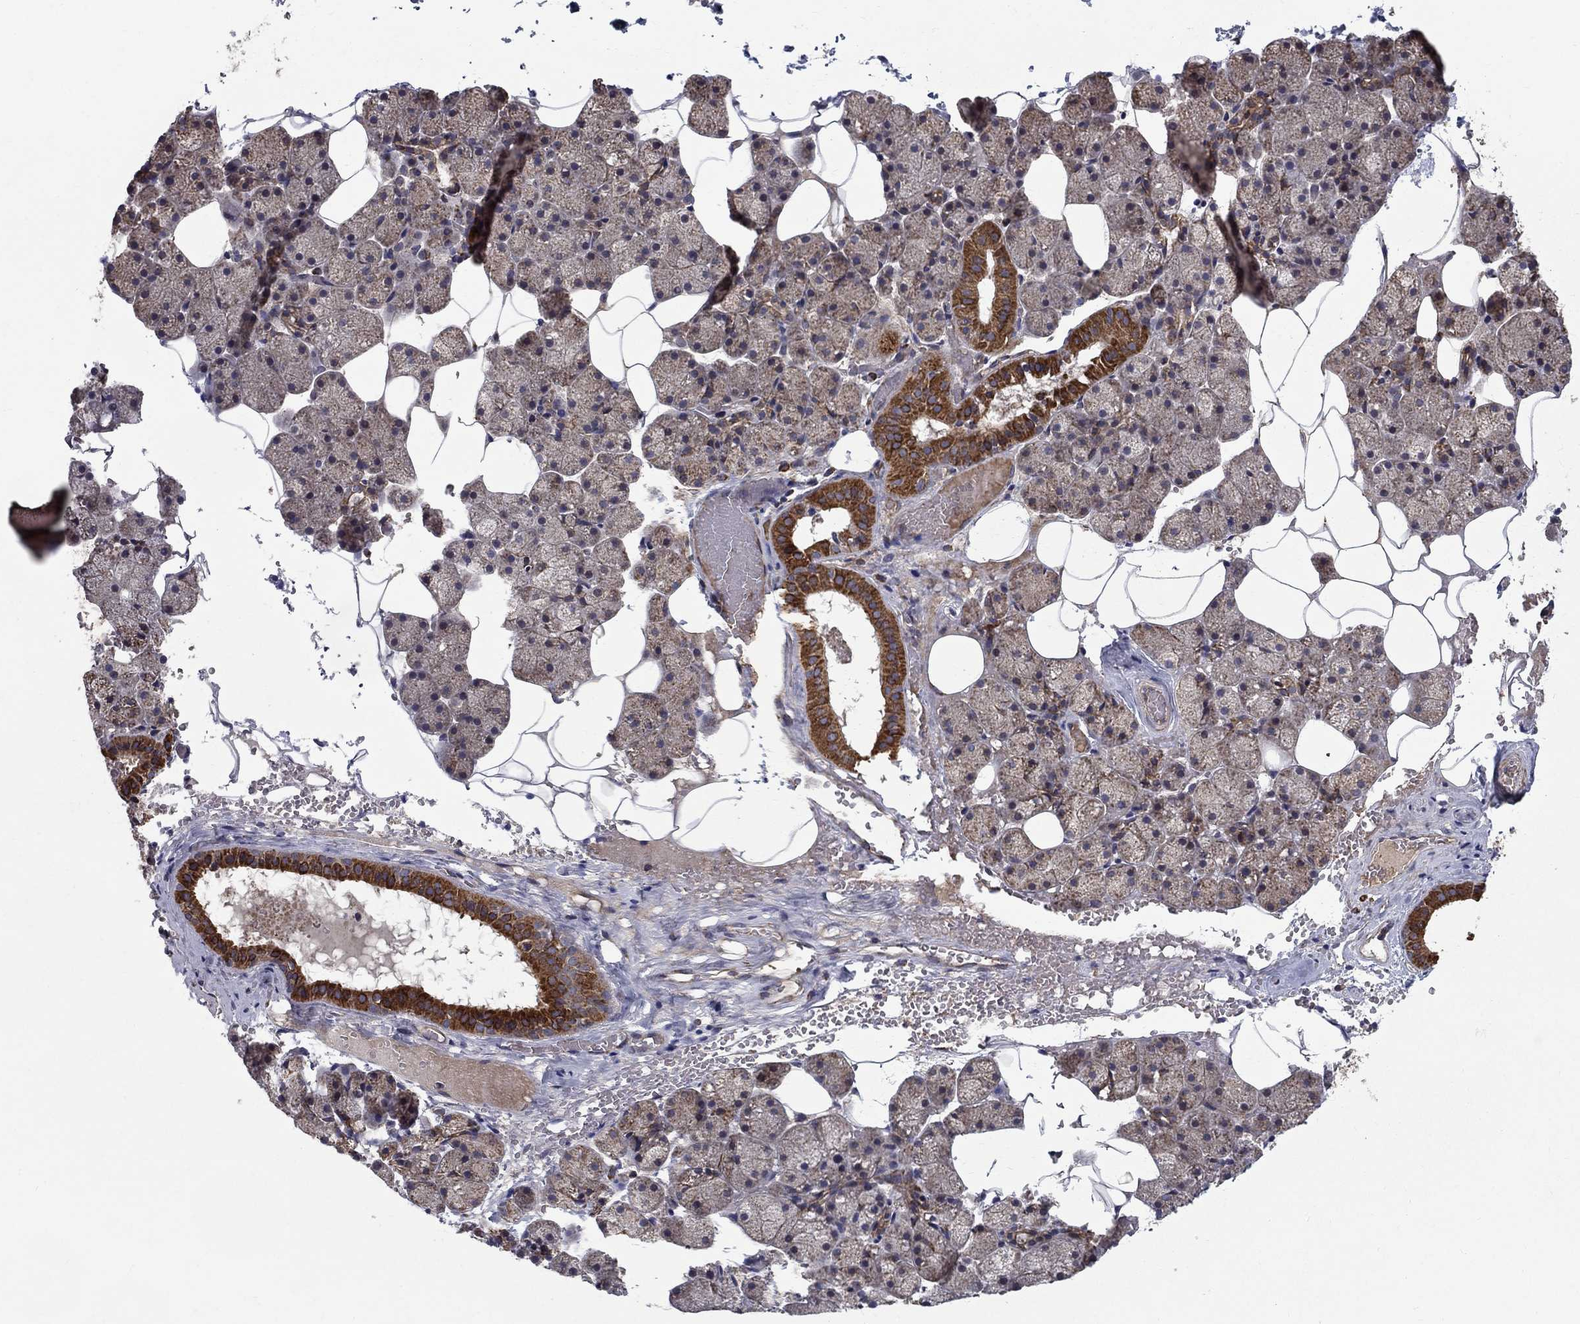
{"staining": {"intensity": "strong", "quantity": "25%-75%", "location": "cytoplasmic/membranous"}, "tissue": "salivary gland", "cell_type": "Glandular cells", "image_type": "normal", "snomed": [{"axis": "morphology", "description": "Normal tissue, NOS"}, {"axis": "topography", "description": "Salivary gland"}], "caption": "Strong cytoplasmic/membranous staining is seen in about 25%-75% of glandular cells in normal salivary gland.", "gene": "NDUFS8", "patient": {"sex": "male", "age": 38}}